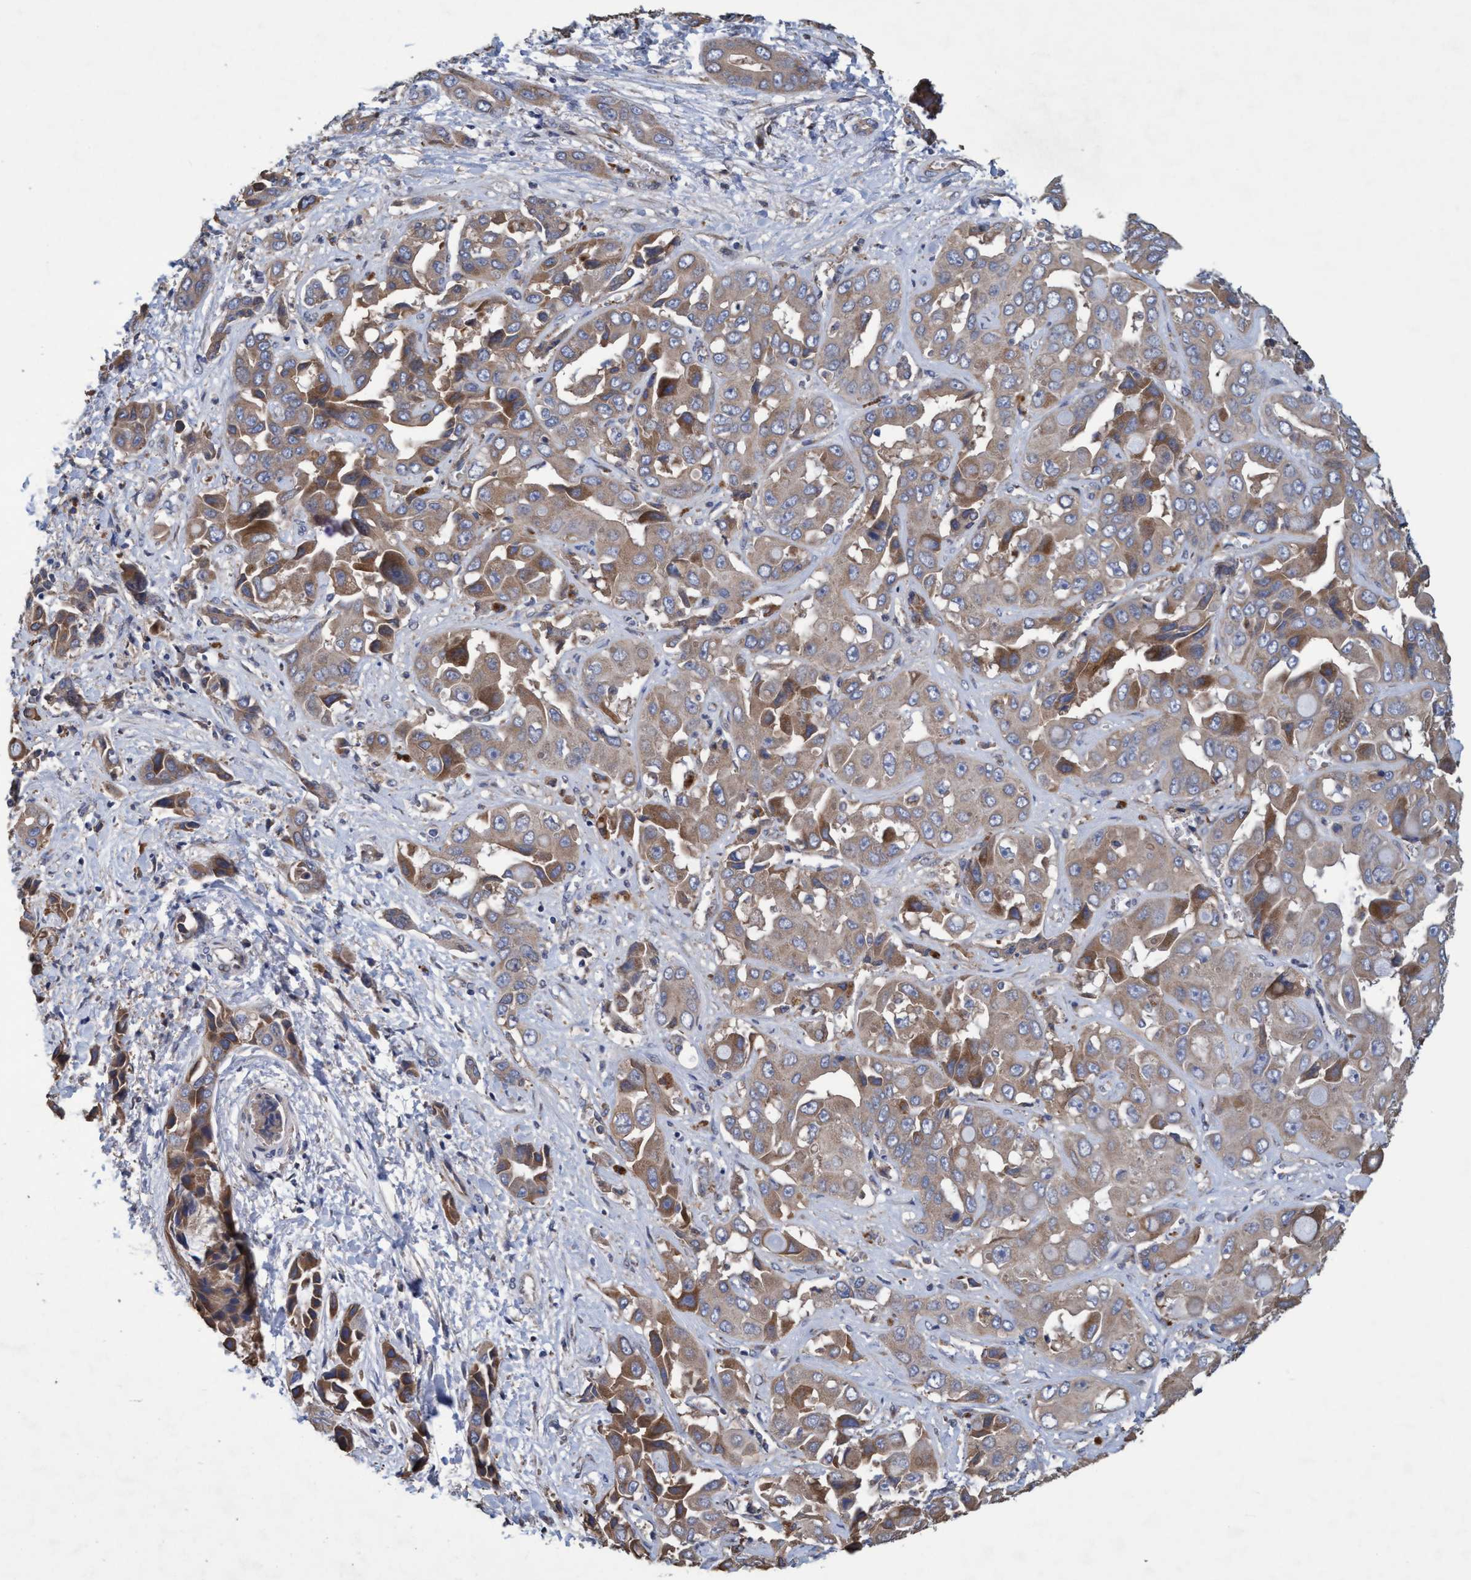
{"staining": {"intensity": "moderate", "quantity": ">75%", "location": "cytoplasmic/membranous"}, "tissue": "liver cancer", "cell_type": "Tumor cells", "image_type": "cancer", "snomed": [{"axis": "morphology", "description": "Cholangiocarcinoma"}, {"axis": "topography", "description": "Liver"}], "caption": "An immunohistochemistry photomicrograph of neoplastic tissue is shown. Protein staining in brown highlights moderate cytoplasmic/membranous positivity in cholangiocarcinoma (liver) within tumor cells.", "gene": "BICD2", "patient": {"sex": "female", "age": 52}}